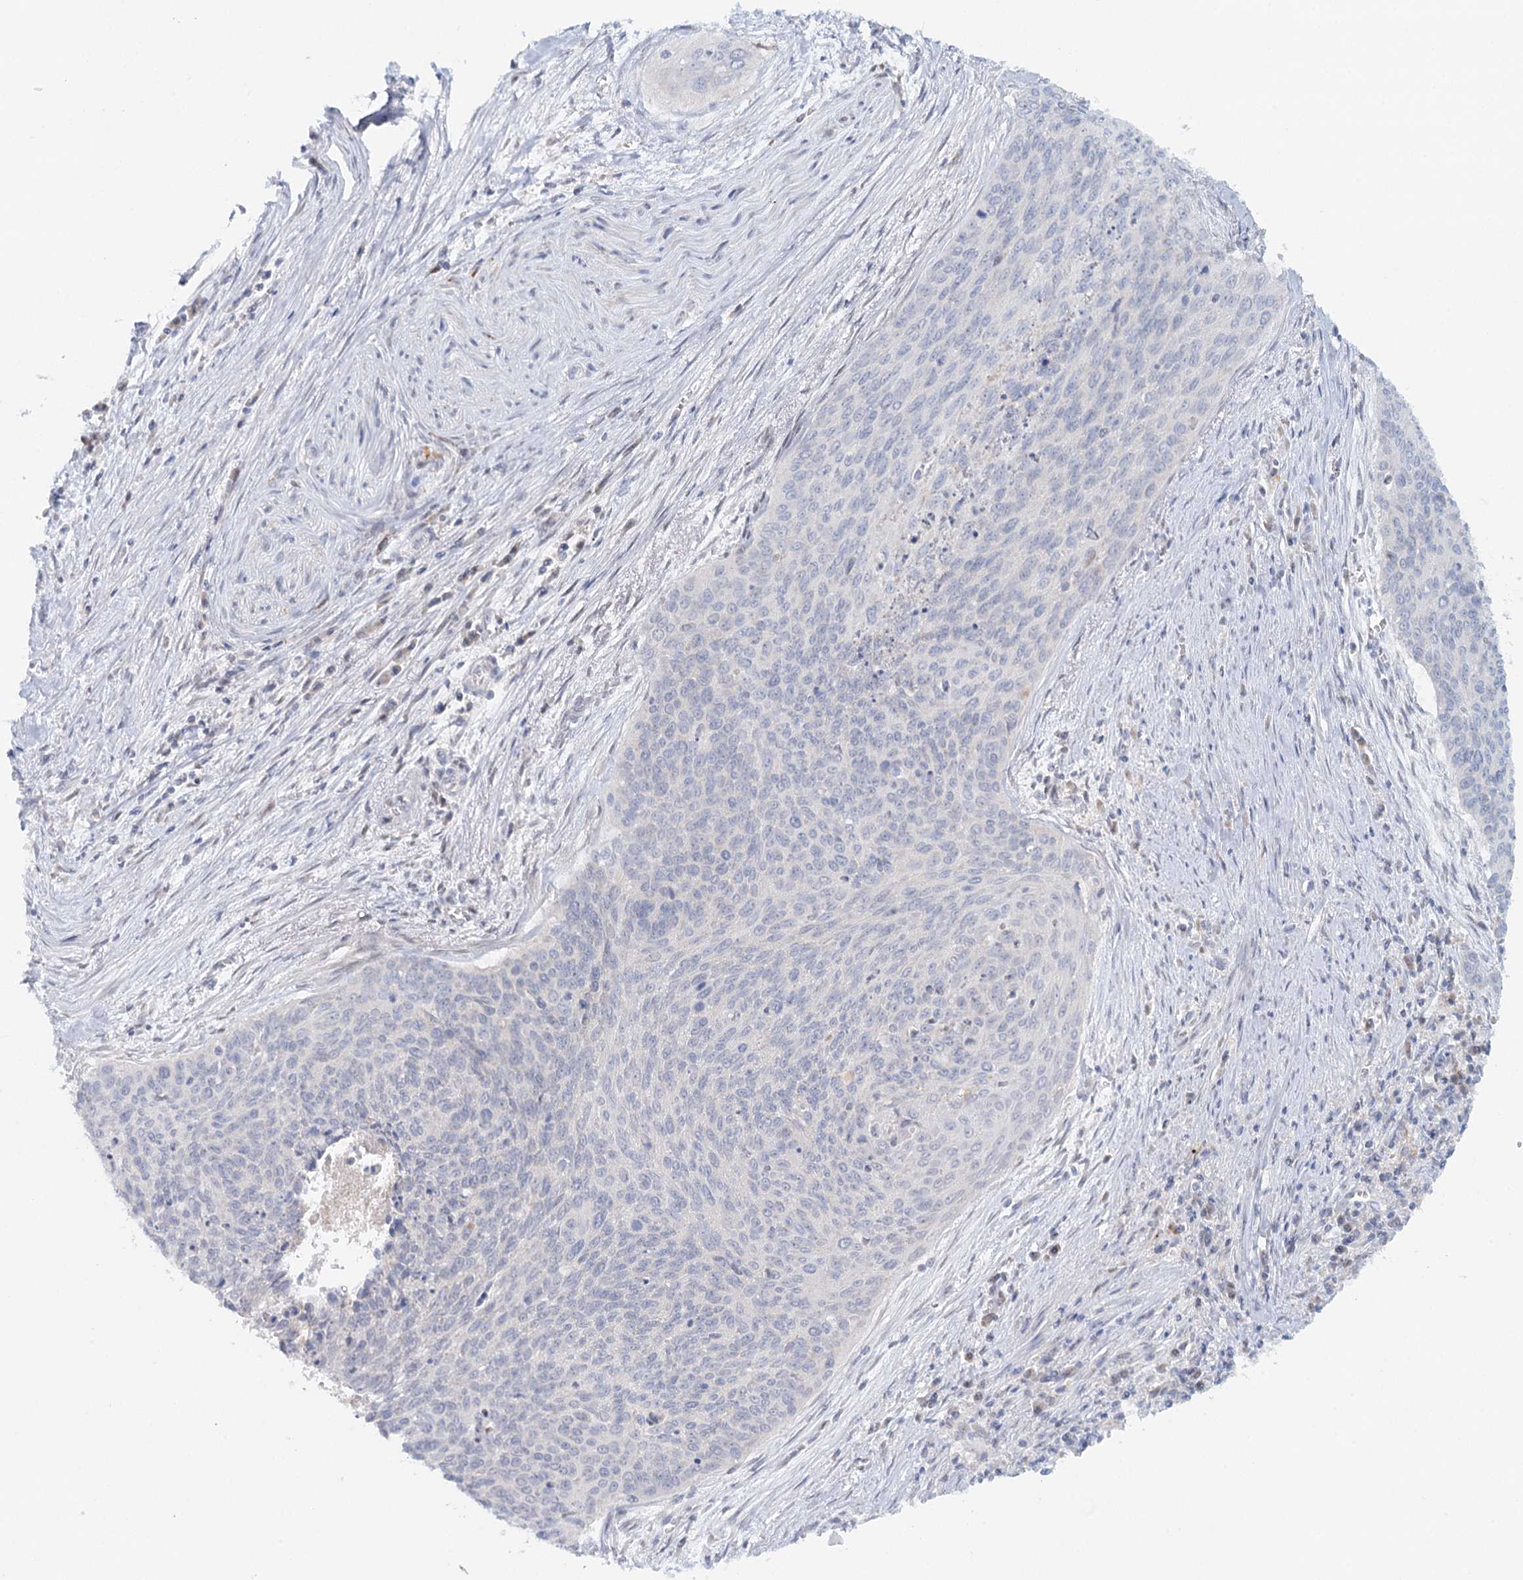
{"staining": {"intensity": "negative", "quantity": "none", "location": "none"}, "tissue": "cervical cancer", "cell_type": "Tumor cells", "image_type": "cancer", "snomed": [{"axis": "morphology", "description": "Squamous cell carcinoma, NOS"}, {"axis": "topography", "description": "Cervix"}], "caption": "Immunohistochemistry (IHC) micrograph of cervical squamous cell carcinoma stained for a protein (brown), which exhibits no expression in tumor cells. (Stains: DAB (3,3'-diaminobenzidine) immunohistochemistry with hematoxylin counter stain, Microscopy: brightfield microscopy at high magnification).", "gene": "PSAPL1", "patient": {"sex": "female", "age": 55}}